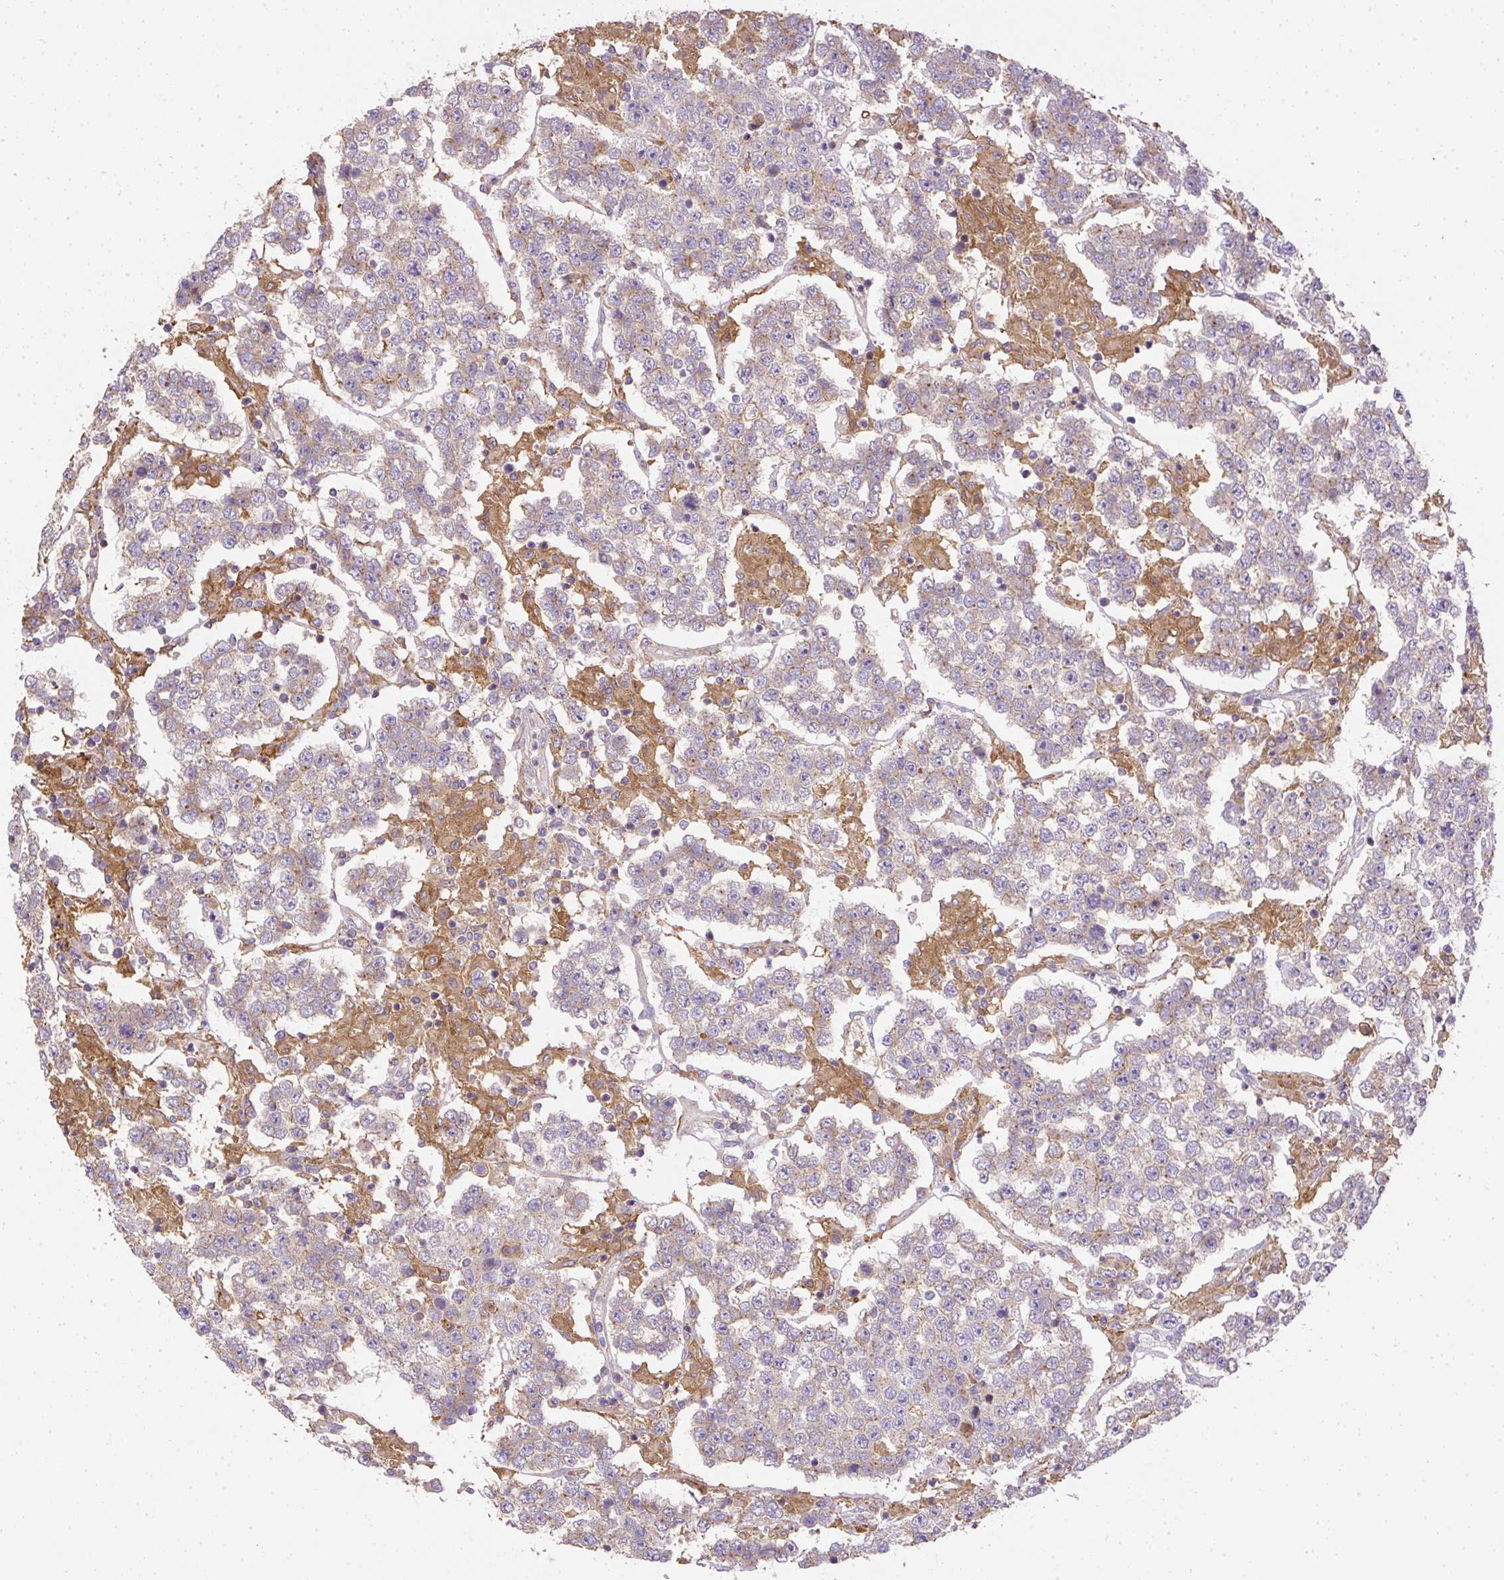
{"staining": {"intensity": "weak", "quantity": "<25%", "location": "cytoplasmic/membranous"}, "tissue": "testis cancer", "cell_type": "Tumor cells", "image_type": "cancer", "snomed": [{"axis": "morphology", "description": "Normal tissue, NOS"}, {"axis": "morphology", "description": "Urothelial carcinoma, High grade"}, {"axis": "morphology", "description": "Seminoma, NOS"}, {"axis": "morphology", "description": "Carcinoma, Embryonal, NOS"}, {"axis": "topography", "description": "Urinary bladder"}, {"axis": "topography", "description": "Testis"}], "caption": "Tumor cells are negative for protein expression in human testis seminoma.", "gene": "DAPK1", "patient": {"sex": "male", "age": 41}}